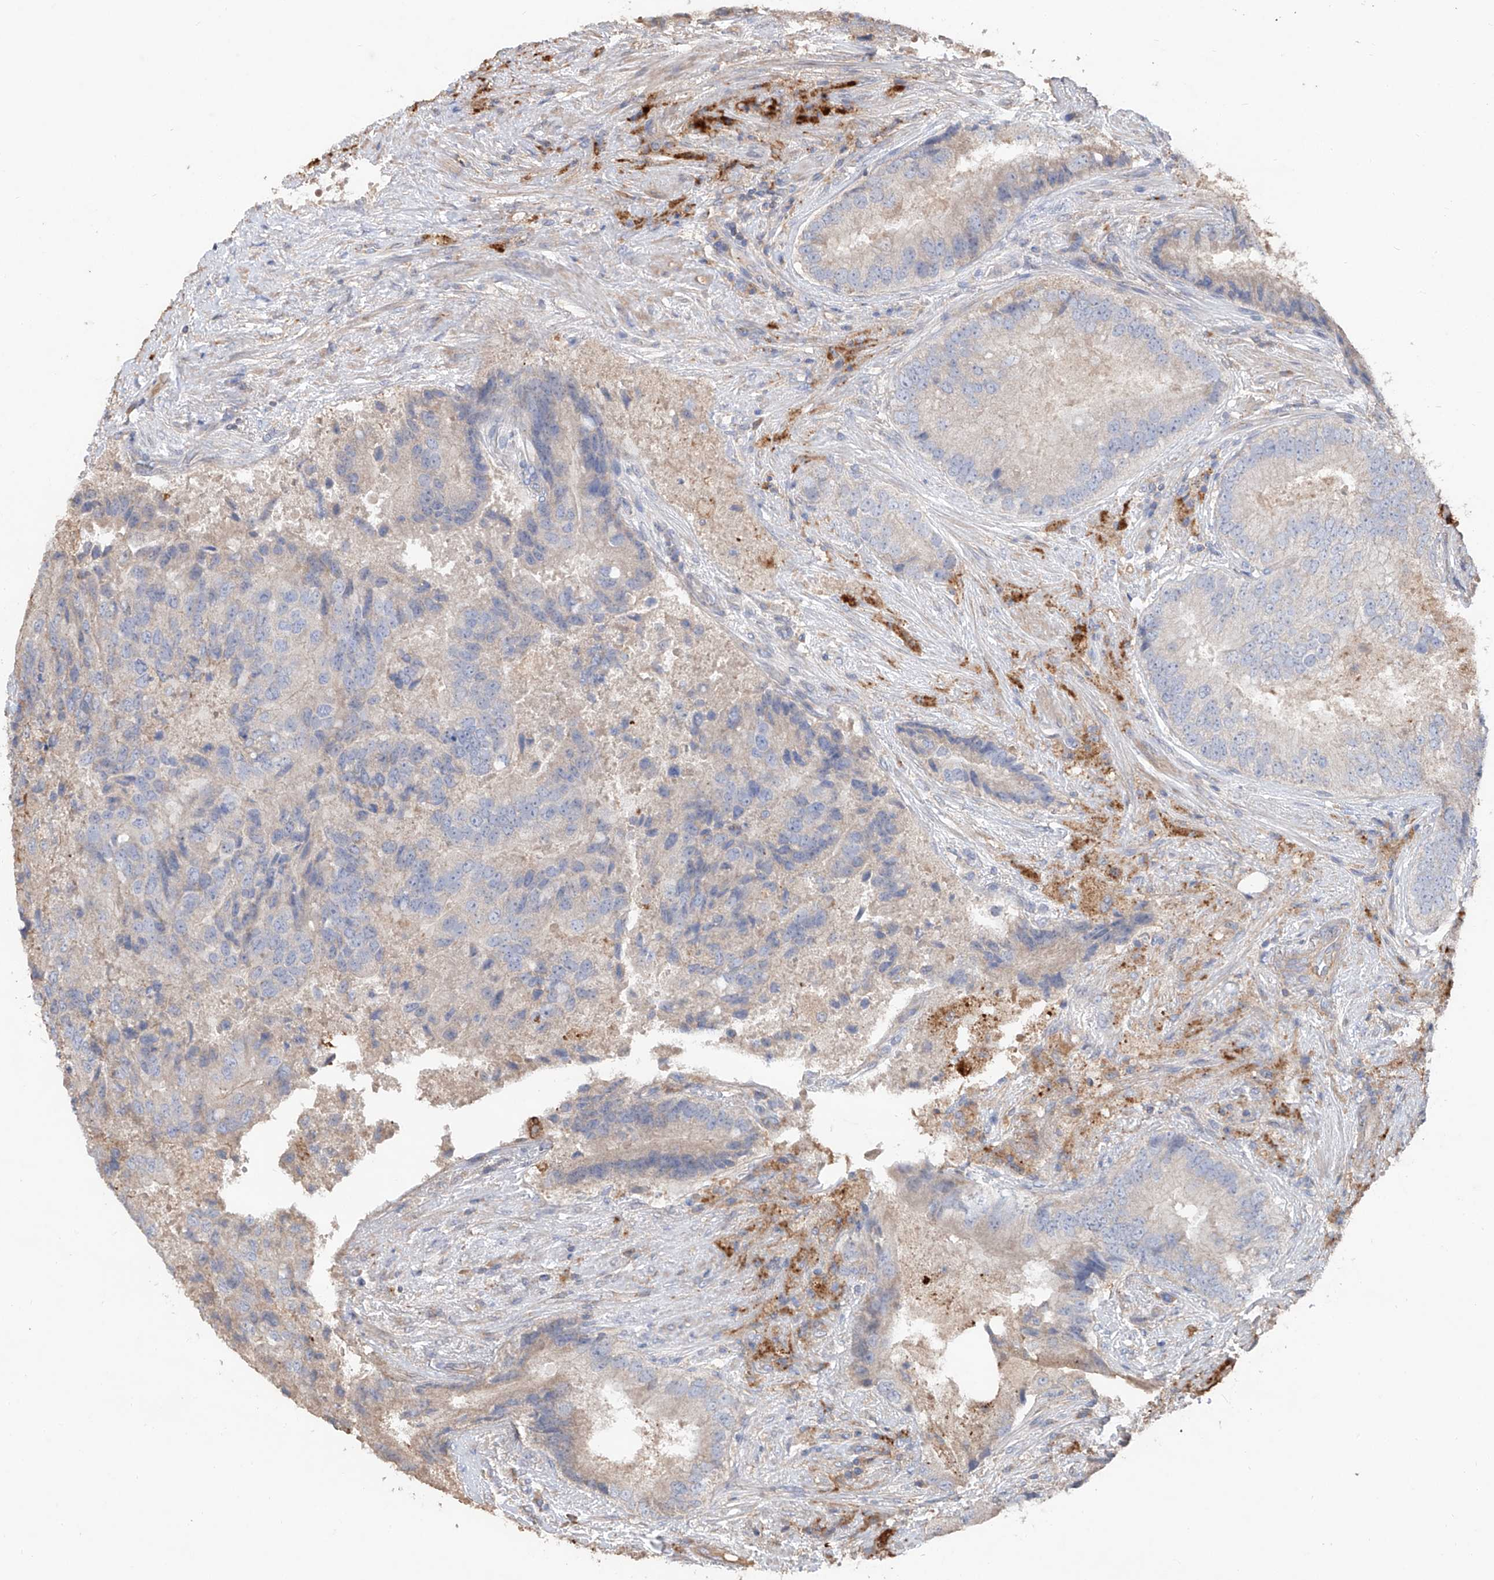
{"staining": {"intensity": "negative", "quantity": "none", "location": "none"}, "tissue": "prostate cancer", "cell_type": "Tumor cells", "image_type": "cancer", "snomed": [{"axis": "morphology", "description": "Adenocarcinoma, High grade"}, {"axis": "topography", "description": "Prostate"}], "caption": "High-grade adenocarcinoma (prostate) was stained to show a protein in brown. There is no significant expression in tumor cells.", "gene": "EDN1", "patient": {"sex": "male", "age": 70}}